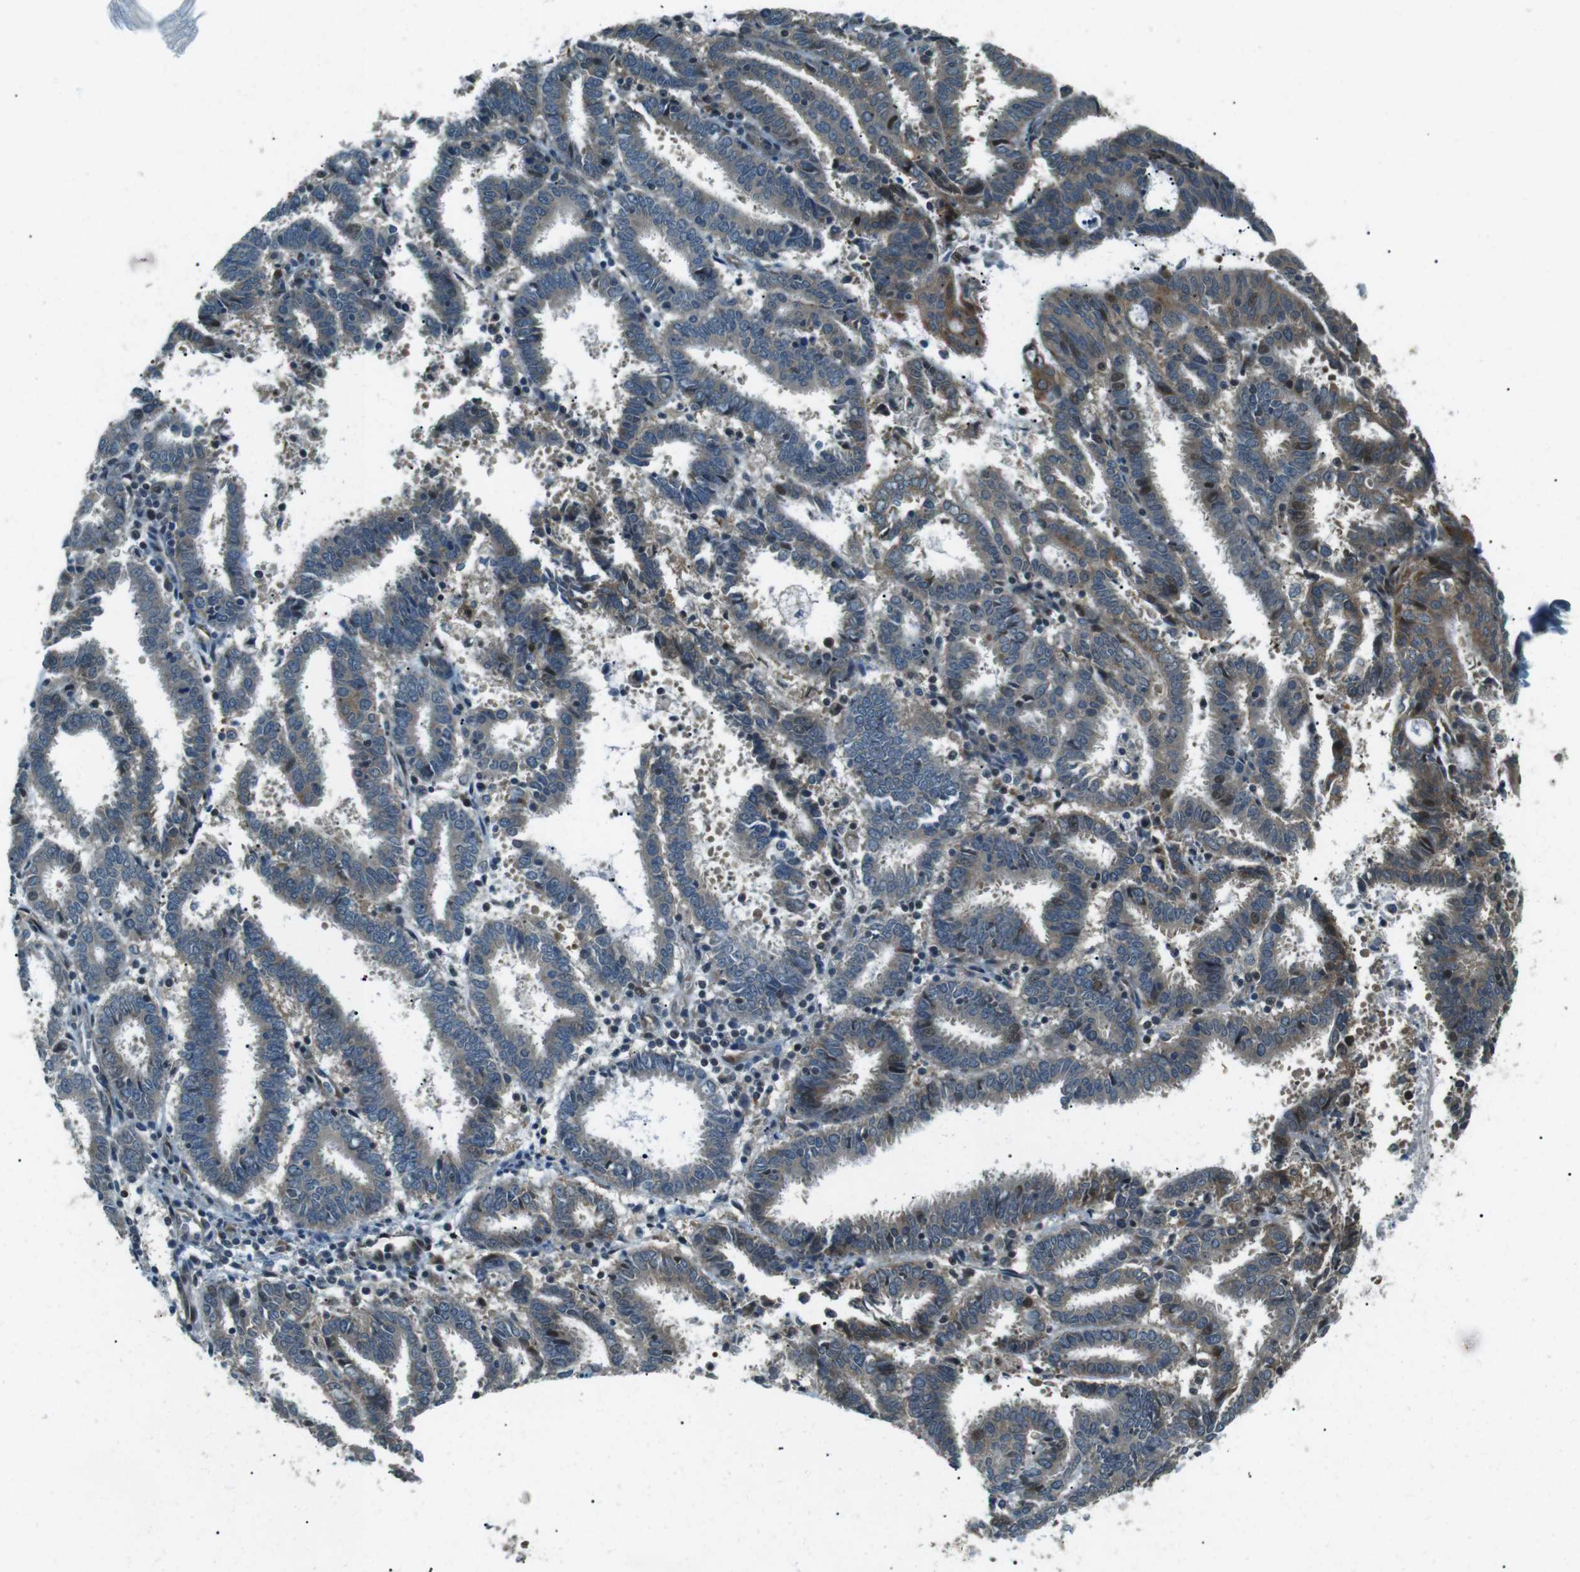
{"staining": {"intensity": "moderate", "quantity": "<25%", "location": "nuclear"}, "tissue": "endometrial cancer", "cell_type": "Tumor cells", "image_type": "cancer", "snomed": [{"axis": "morphology", "description": "Adenocarcinoma, NOS"}, {"axis": "topography", "description": "Uterus"}], "caption": "IHC of human endometrial cancer shows low levels of moderate nuclear staining in about <25% of tumor cells.", "gene": "TMEM74", "patient": {"sex": "female", "age": 83}}